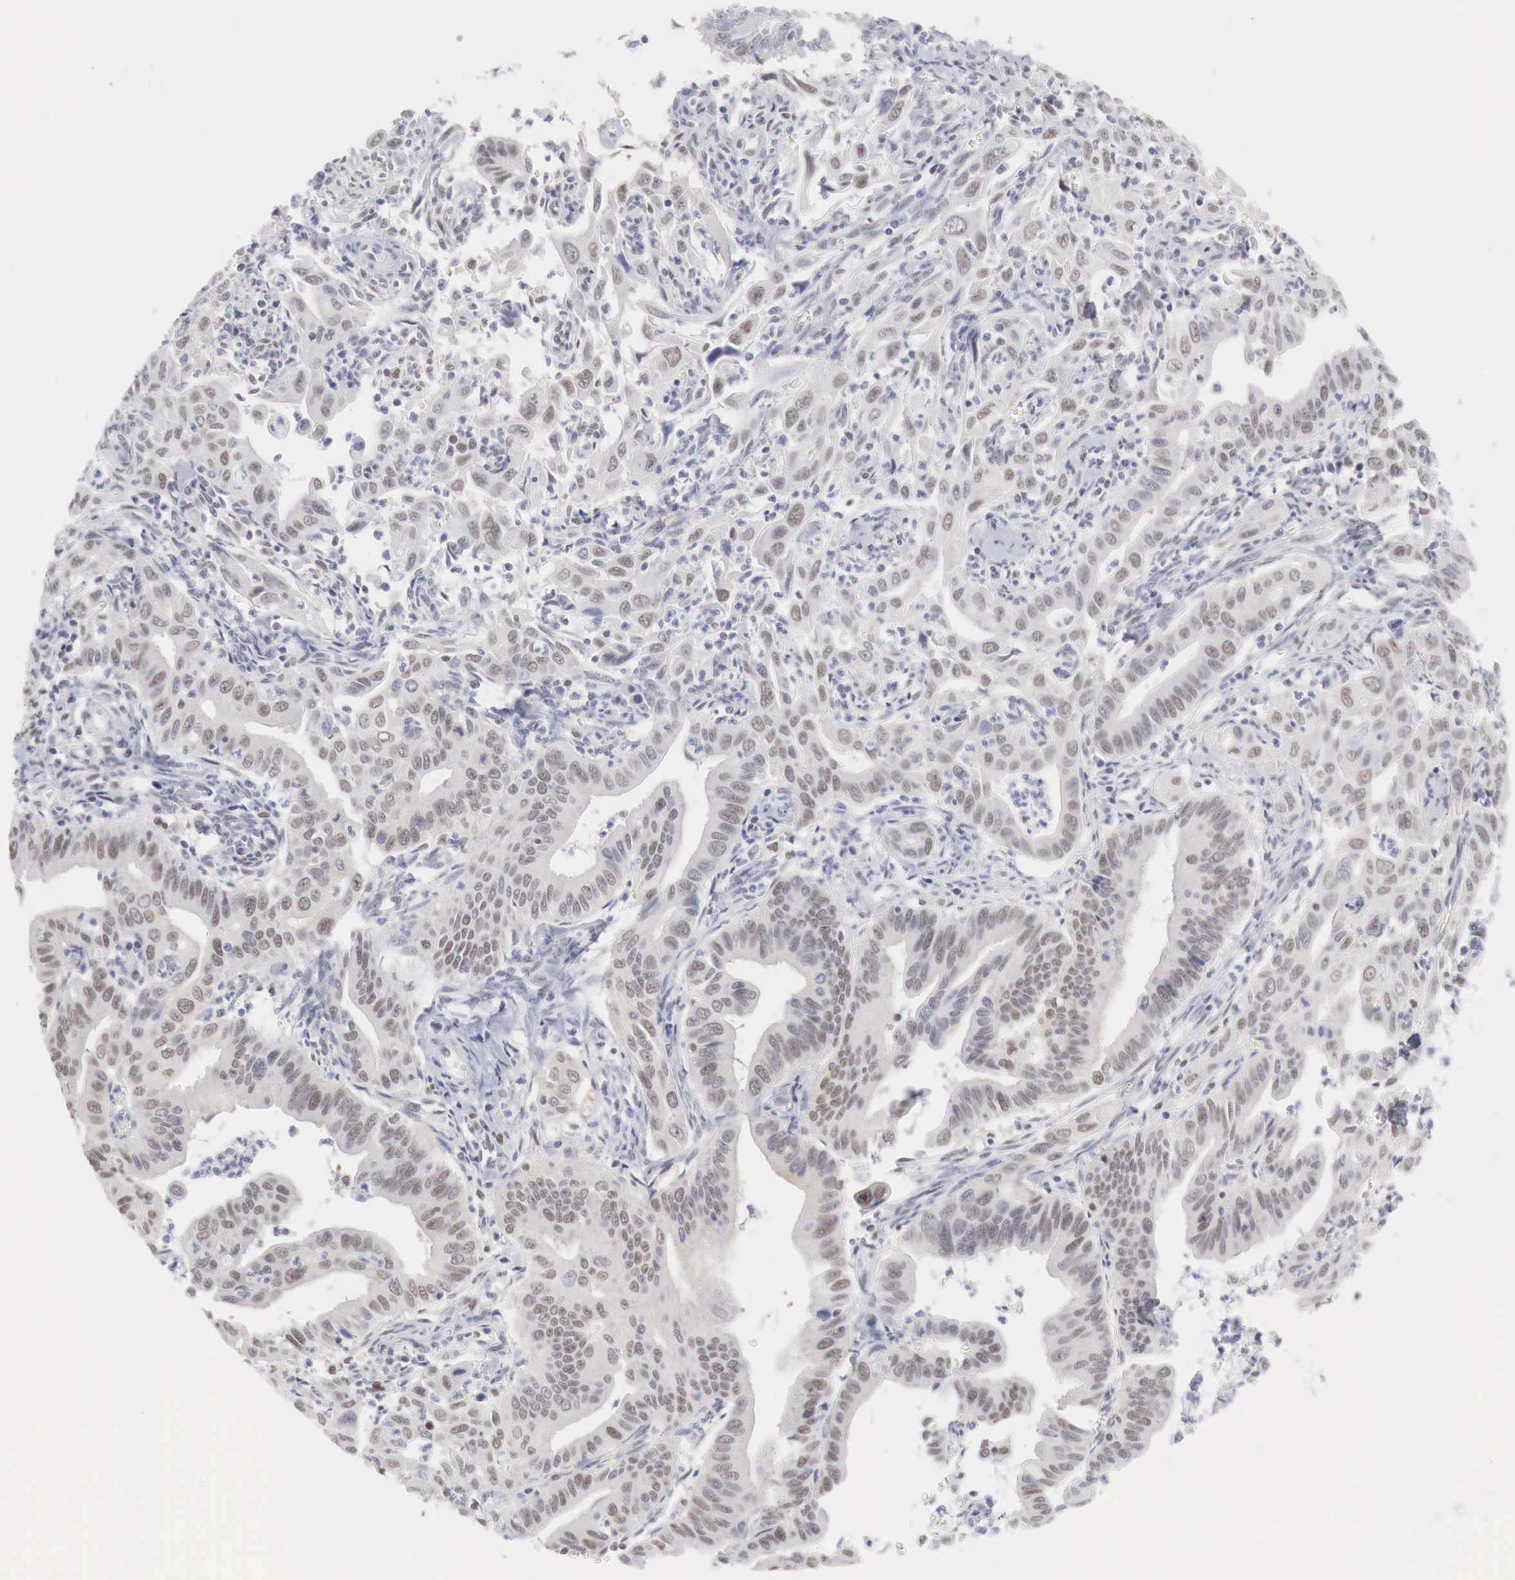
{"staining": {"intensity": "moderate", "quantity": ">75%", "location": "nuclear"}, "tissue": "cervical cancer", "cell_type": "Tumor cells", "image_type": "cancer", "snomed": [{"axis": "morphology", "description": "Normal tissue, NOS"}, {"axis": "morphology", "description": "Adenocarcinoma, NOS"}, {"axis": "topography", "description": "Cervix"}], "caption": "Moderate nuclear protein staining is present in approximately >75% of tumor cells in cervical cancer.", "gene": "FOXP2", "patient": {"sex": "female", "age": 34}}